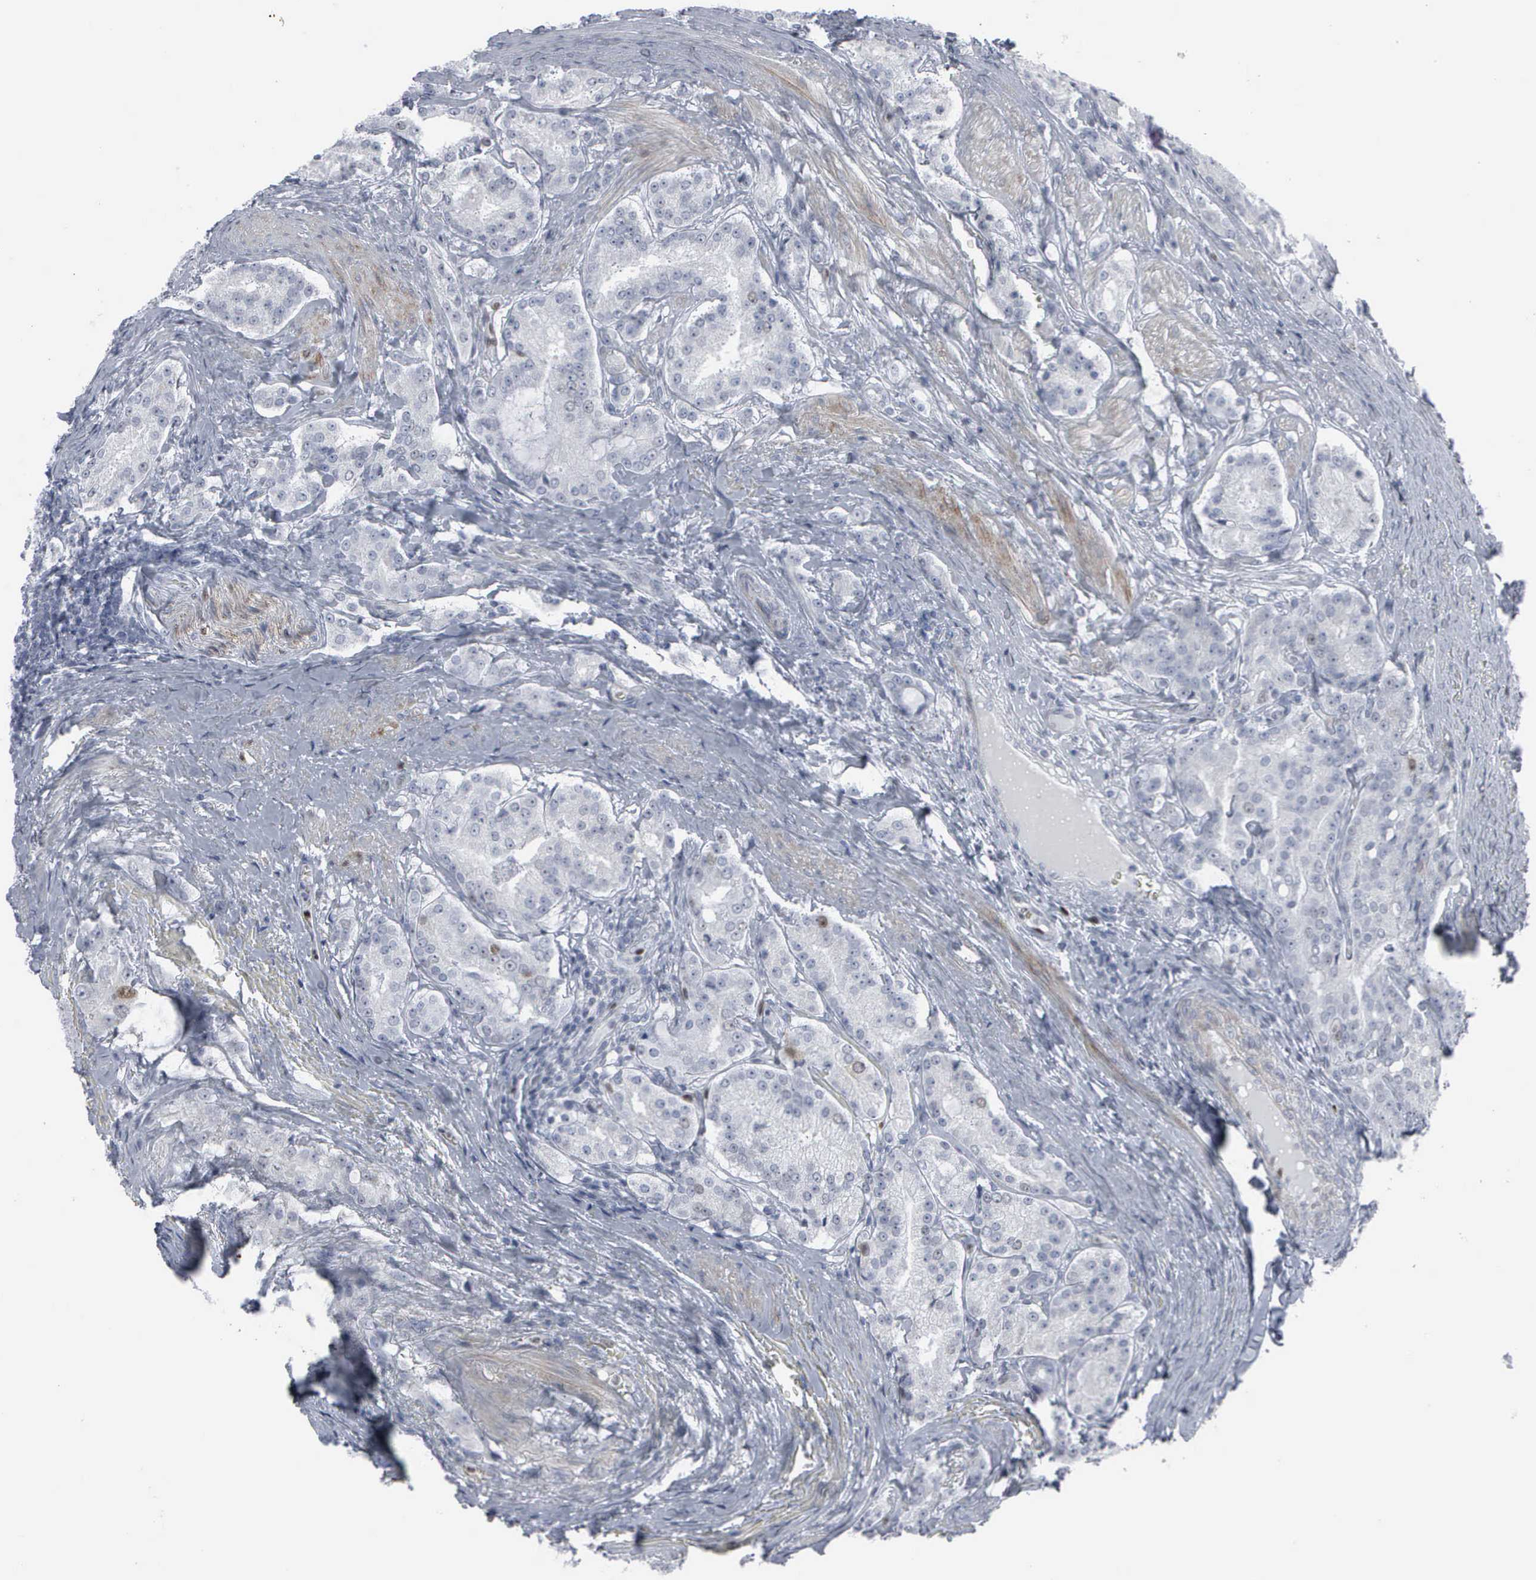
{"staining": {"intensity": "negative", "quantity": "none", "location": "none"}, "tissue": "prostate cancer", "cell_type": "Tumor cells", "image_type": "cancer", "snomed": [{"axis": "morphology", "description": "Adenocarcinoma, Medium grade"}, {"axis": "topography", "description": "Prostate"}], "caption": "Immunohistochemistry (IHC) micrograph of human prostate cancer (adenocarcinoma (medium-grade)) stained for a protein (brown), which demonstrates no positivity in tumor cells. (Immunohistochemistry, brightfield microscopy, high magnification).", "gene": "CCND3", "patient": {"sex": "male", "age": 72}}